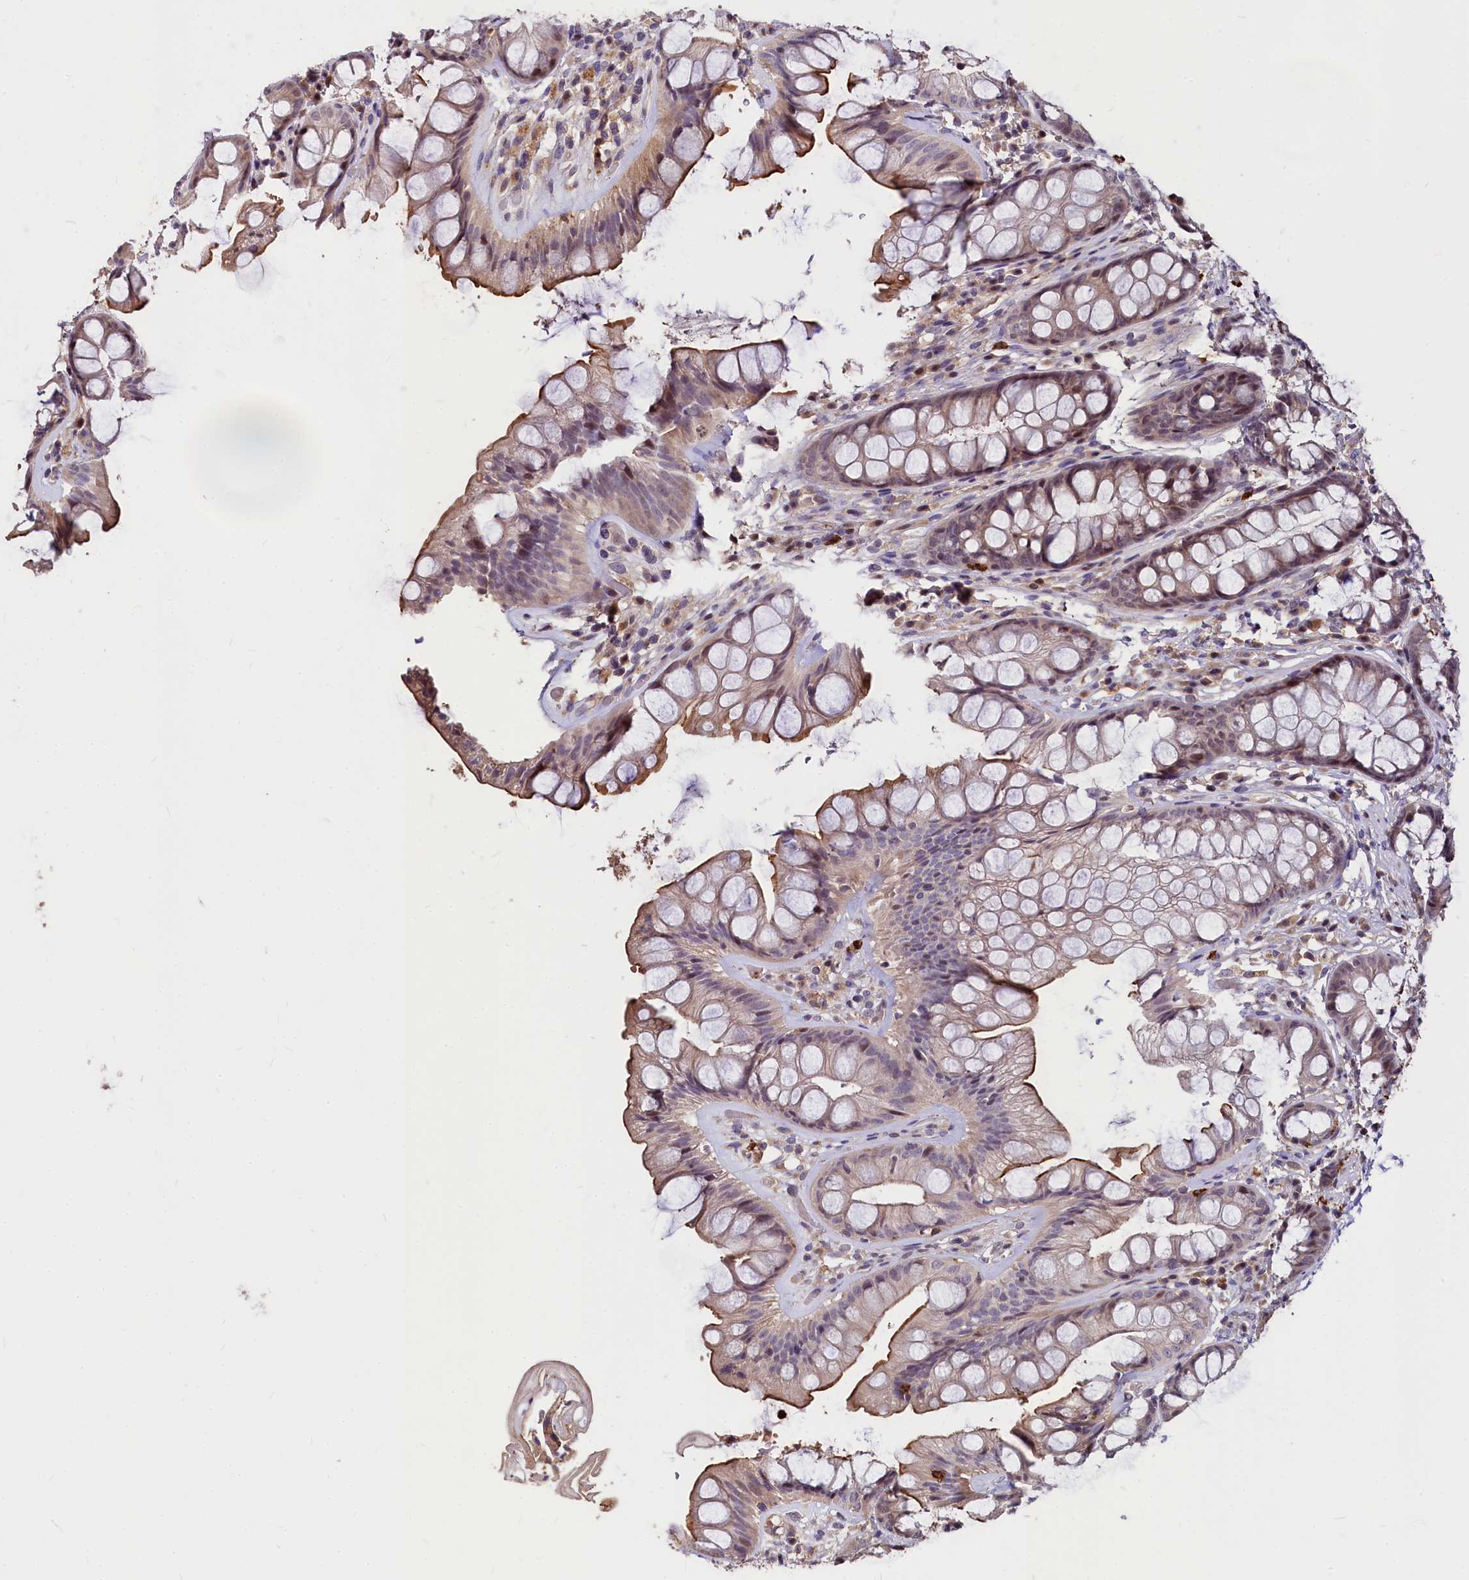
{"staining": {"intensity": "moderate", "quantity": "25%-75%", "location": "cytoplasmic/membranous"}, "tissue": "rectum", "cell_type": "Glandular cells", "image_type": "normal", "snomed": [{"axis": "morphology", "description": "Normal tissue, NOS"}, {"axis": "topography", "description": "Rectum"}], "caption": "Moderate cytoplasmic/membranous expression is appreciated in about 25%-75% of glandular cells in benign rectum. (DAB (3,3'-diaminobenzidine) IHC with brightfield microscopy, high magnification).", "gene": "ATG101", "patient": {"sex": "male", "age": 74}}